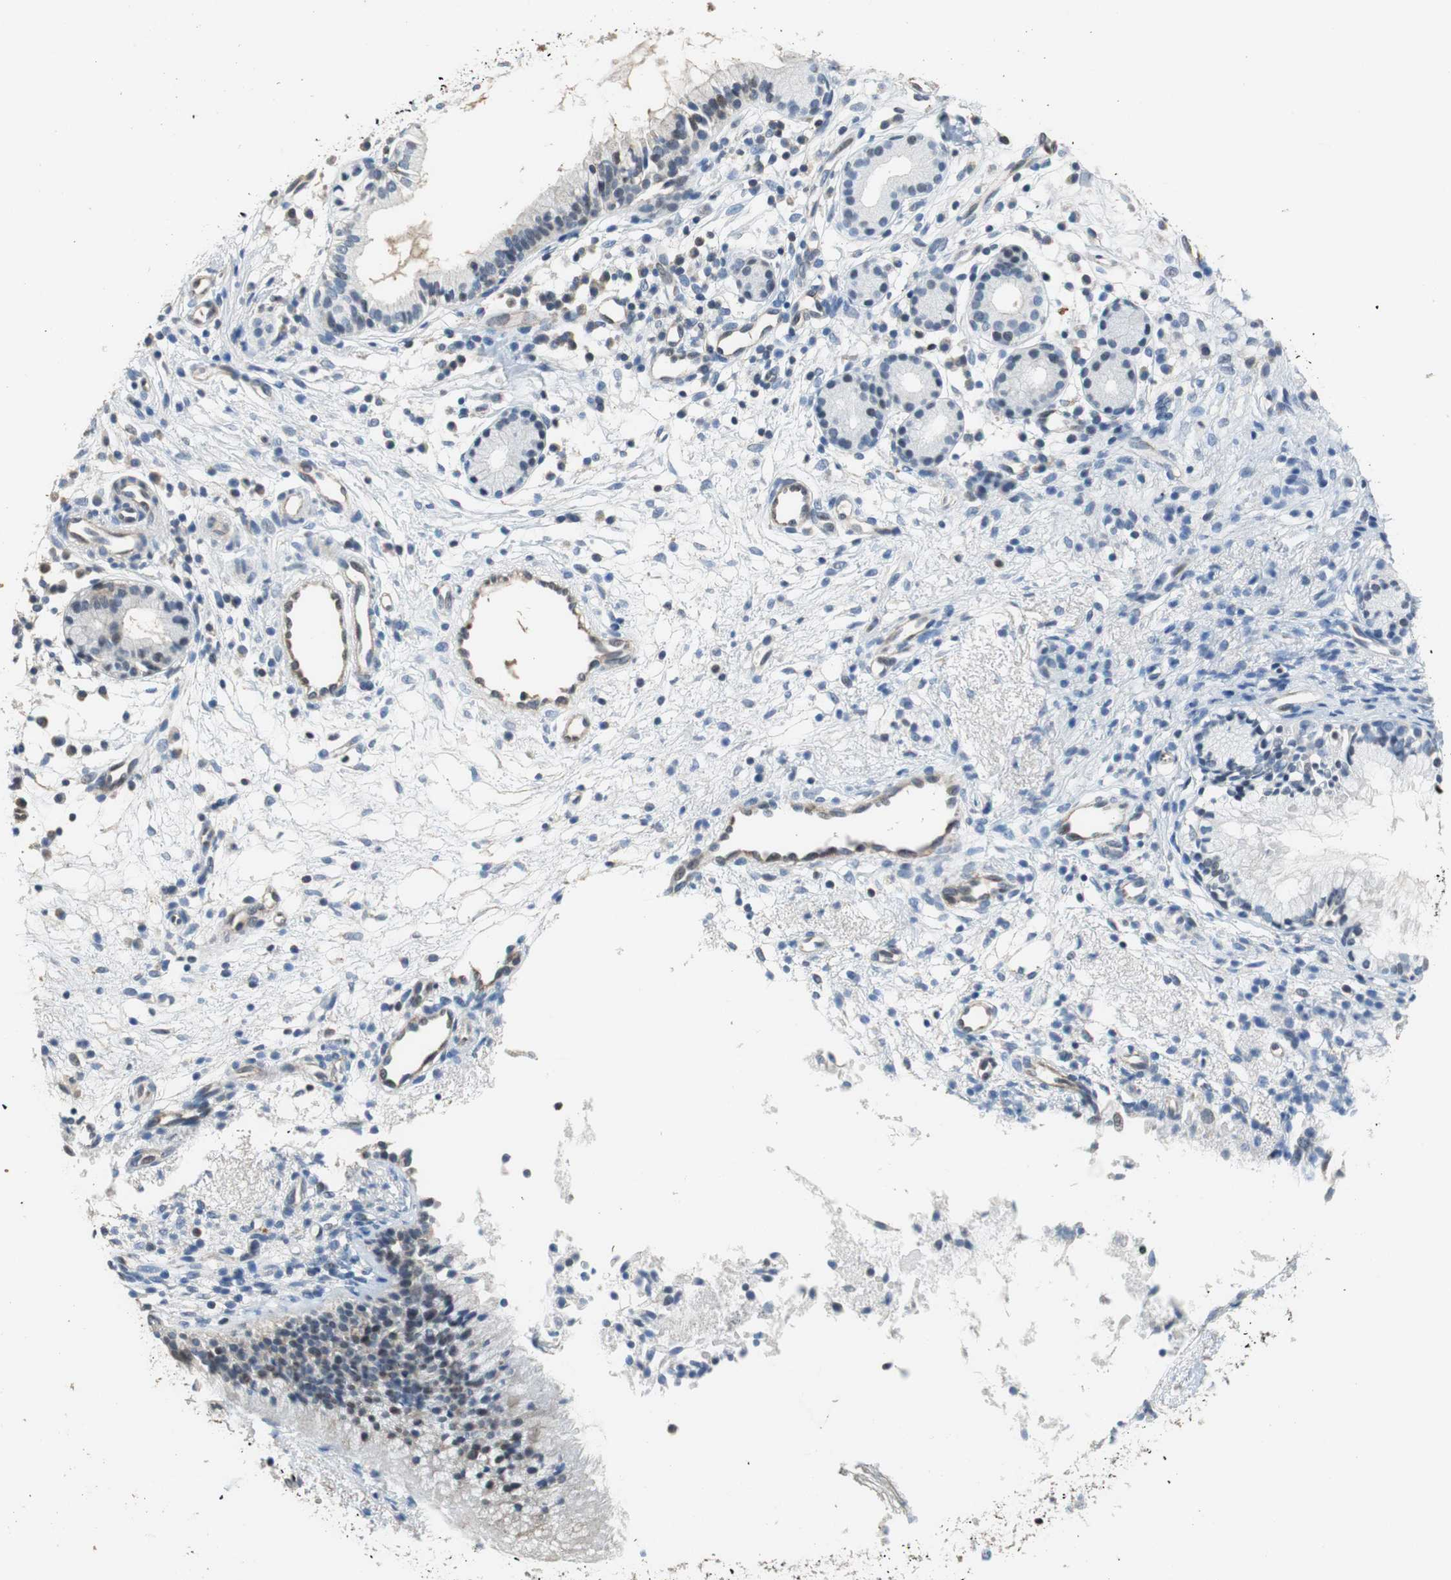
{"staining": {"intensity": "weak", "quantity": "25%-75%", "location": "cytoplasmic/membranous"}, "tissue": "nasopharynx", "cell_type": "Respiratory epithelial cells", "image_type": "normal", "snomed": [{"axis": "morphology", "description": "Normal tissue, NOS"}, {"axis": "topography", "description": "Nasopharynx"}], "caption": "High-magnification brightfield microscopy of unremarkable nasopharynx stained with DAB (3,3'-diaminobenzidine) (brown) and counterstained with hematoxylin (blue). respiratory epithelial cells exhibit weak cytoplasmic/membranous expression is appreciated in about25%-75% of cells. (brown staining indicates protein expression, while blue staining denotes nuclei).", "gene": "GSDMD", "patient": {"sex": "male", "age": 21}}